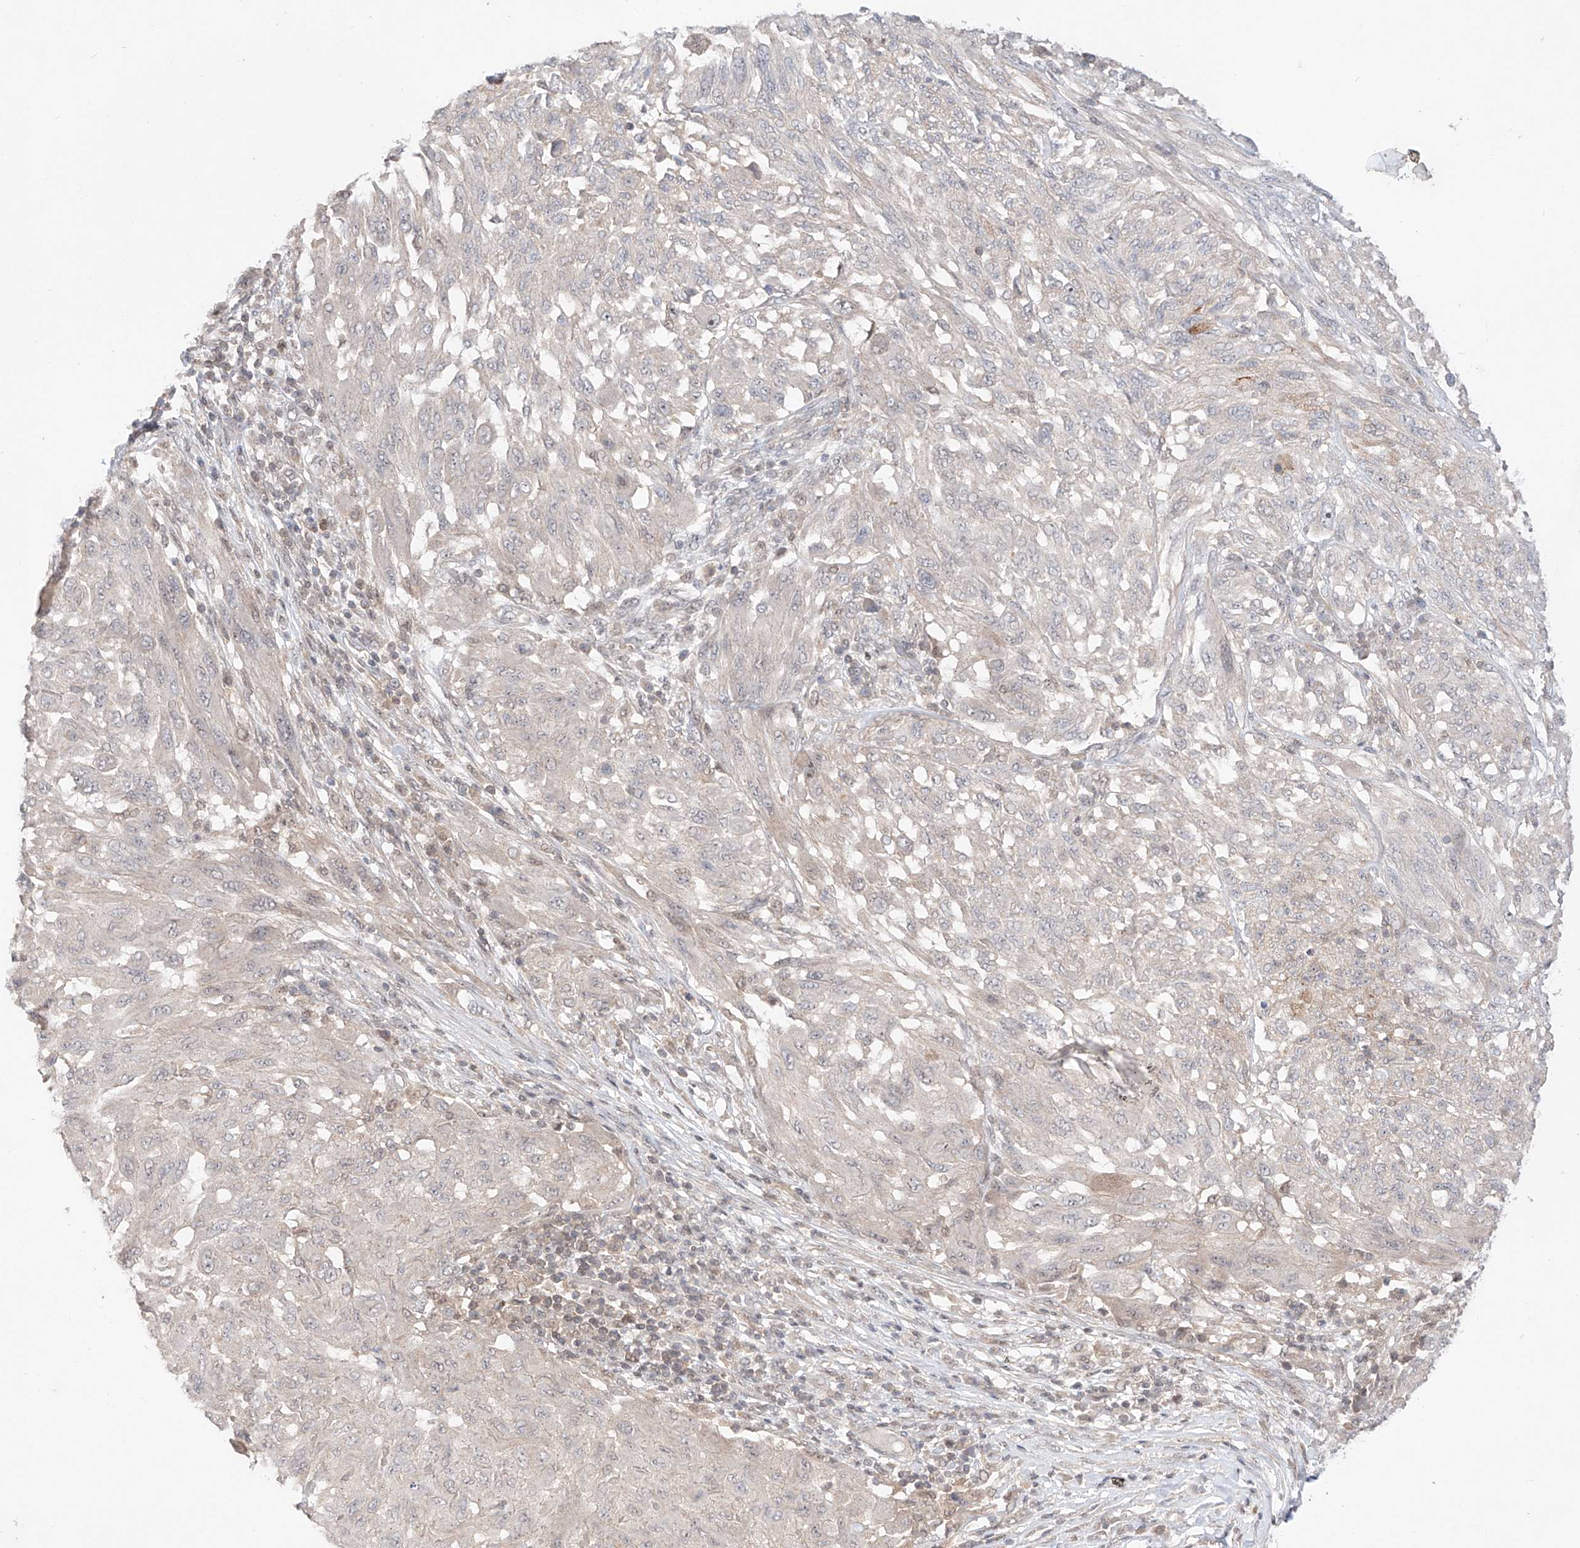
{"staining": {"intensity": "negative", "quantity": "none", "location": "none"}, "tissue": "melanoma", "cell_type": "Tumor cells", "image_type": "cancer", "snomed": [{"axis": "morphology", "description": "Malignant melanoma, NOS"}, {"axis": "topography", "description": "Skin"}], "caption": "Tumor cells are negative for brown protein staining in melanoma.", "gene": "TSR2", "patient": {"sex": "female", "age": 91}}